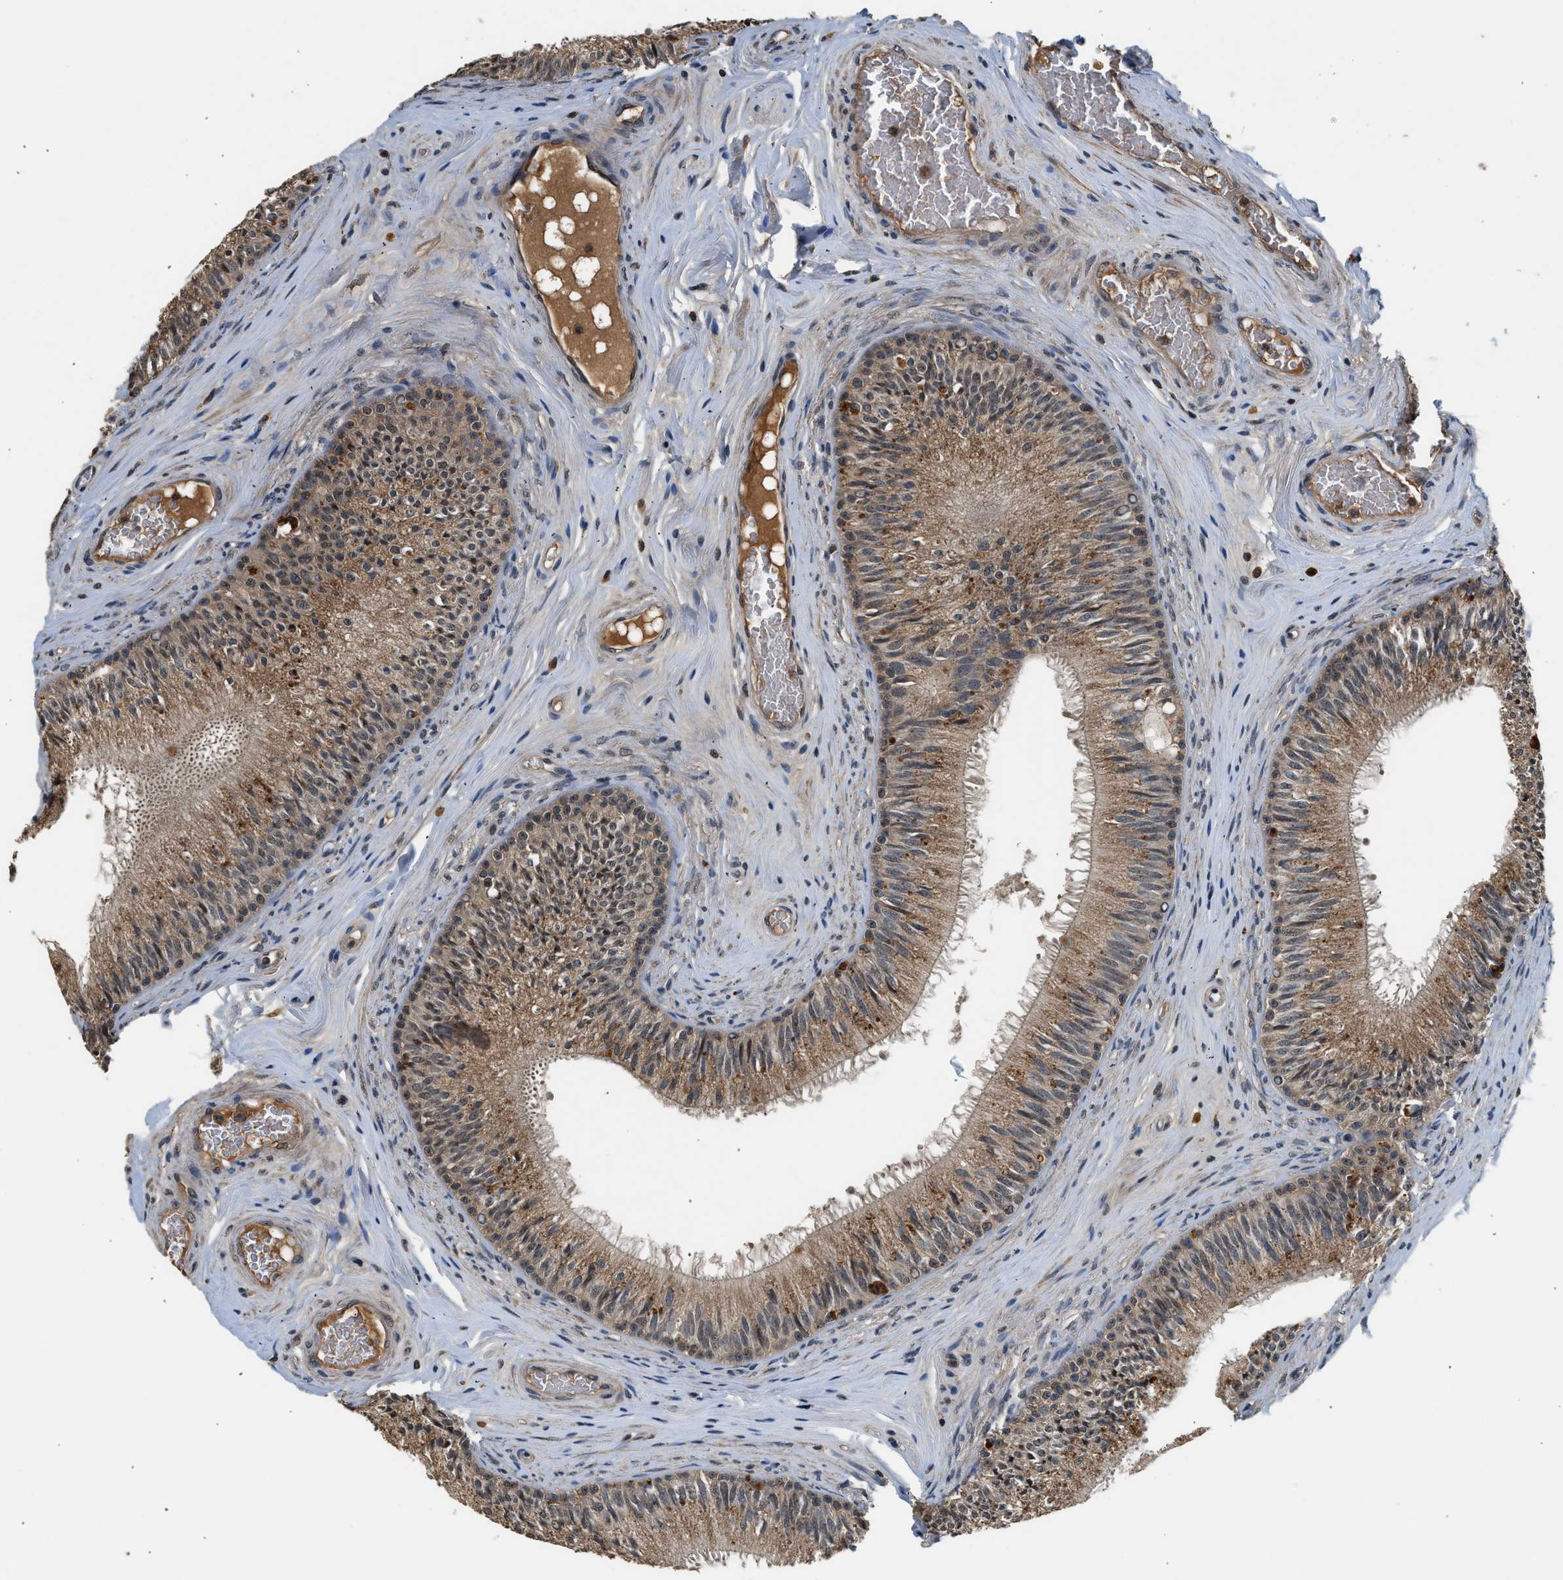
{"staining": {"intensity": "moderate", "quantity": ">75%", "location": "cytoplasmic/membranous"}, "tissue": "epididymis", "cell_type": "Glandular cells", "image_type": "normal", "snomed": [{"axis": "morphology", "description": "Normal tissue, NOS"}, {"axis": "topography", "description": "Testis"}, {"axis": "topography", "description": "Epididymis"}], "caption": "Immunohistochemical staining of normal human epididymis shows medium levels of moderate cytoplasmic/membranous expression in about >75% of glandular cells.", "gene": "SLC15A4", "patient": {"sex": "male", "age": 36}}